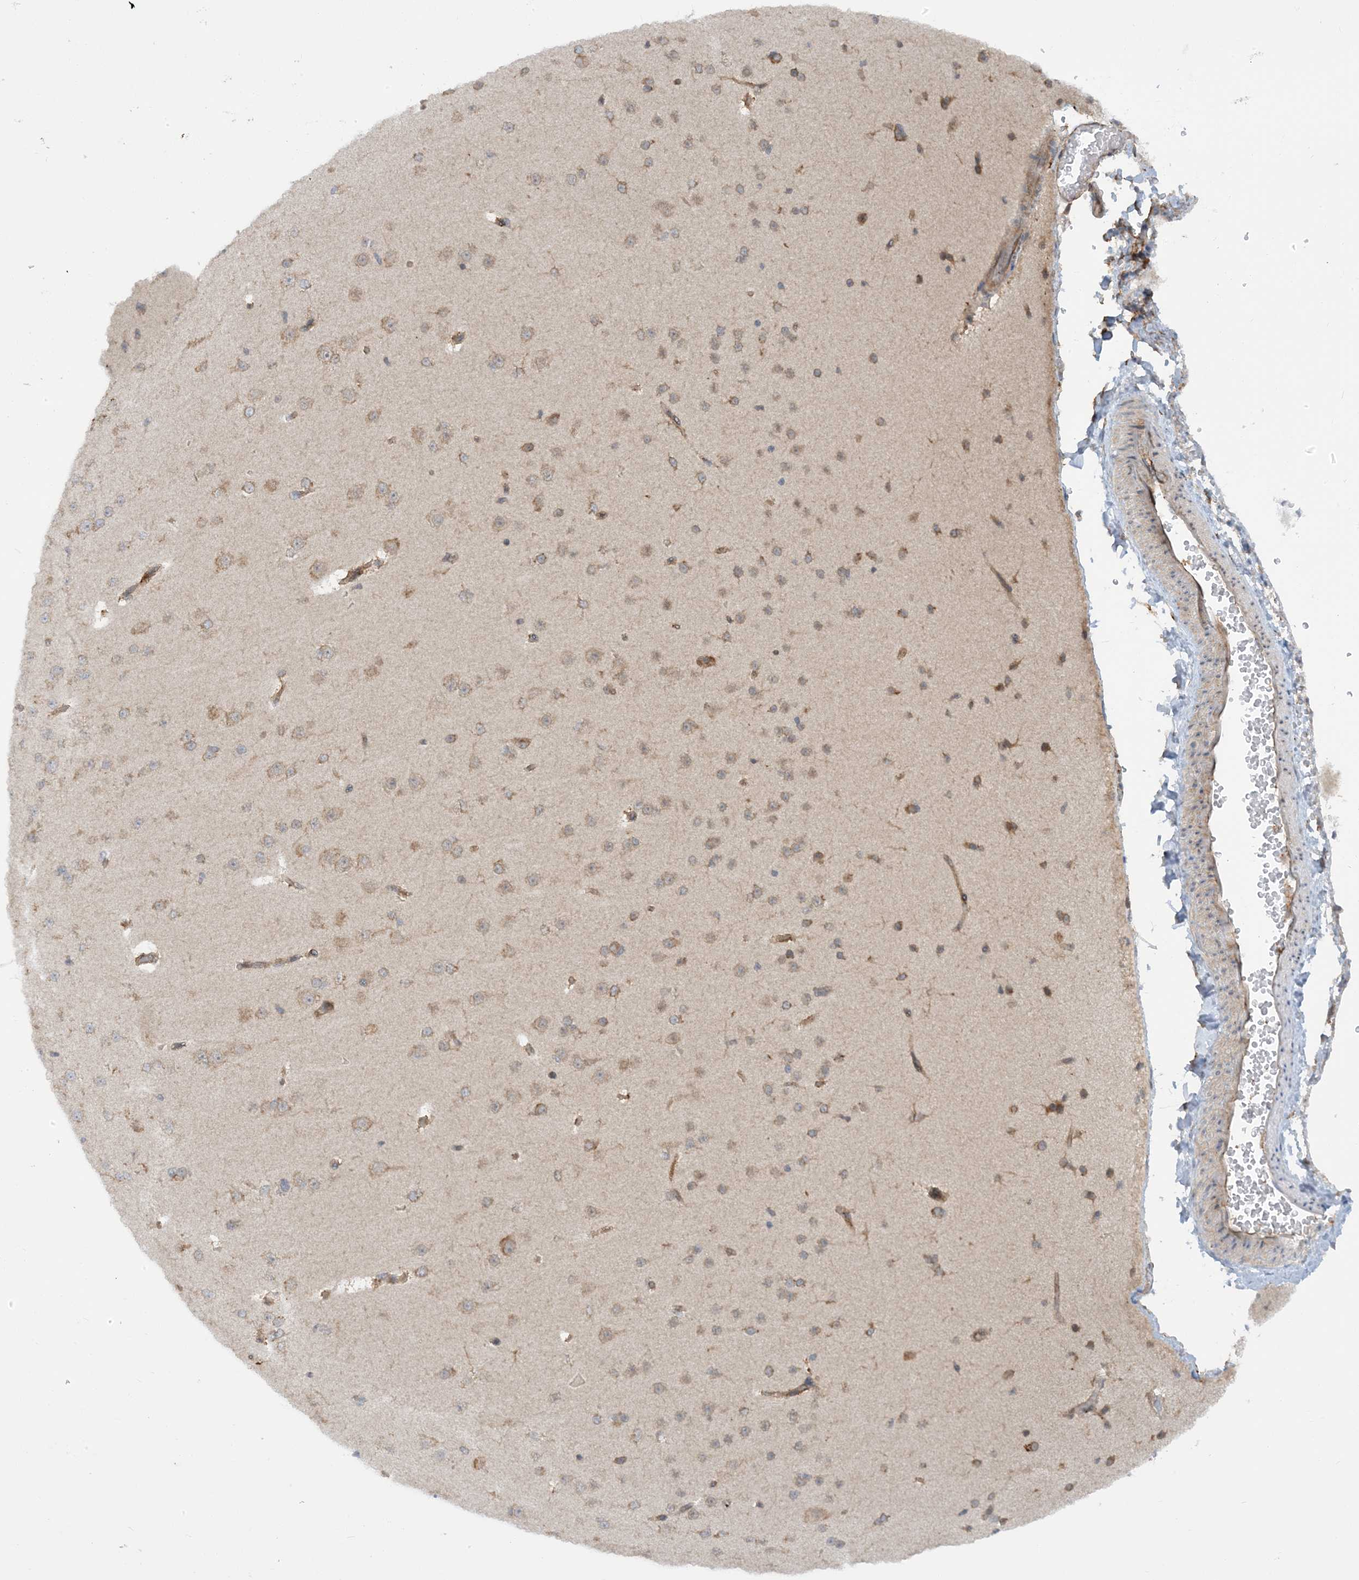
{"staining": {"intensity": "moderate", "quantity": "25%-75%", "location": "cytoplasmic/membranous"}, "tissue": "cerebral cortex", "cell_type": "Endothelial cells", "image_type": "normal", "snomed": [{"axis": "morphology", "description": "Normal tissue, NOS"}, {"axis": "morphology", "description": "Developmental malformation"}, {"axis": "topography", "description": "Cerebral cortex"}], "caption": "This is a photomicrograph of immunohistochemistry (IHC) staining of unremarkable cerebral cortex, which shows moderate positivity in the cytoplasmic/membranous of endothelial cells.", "gene": "METTL21A", "patient": {"sex": "female", "age": 30}}